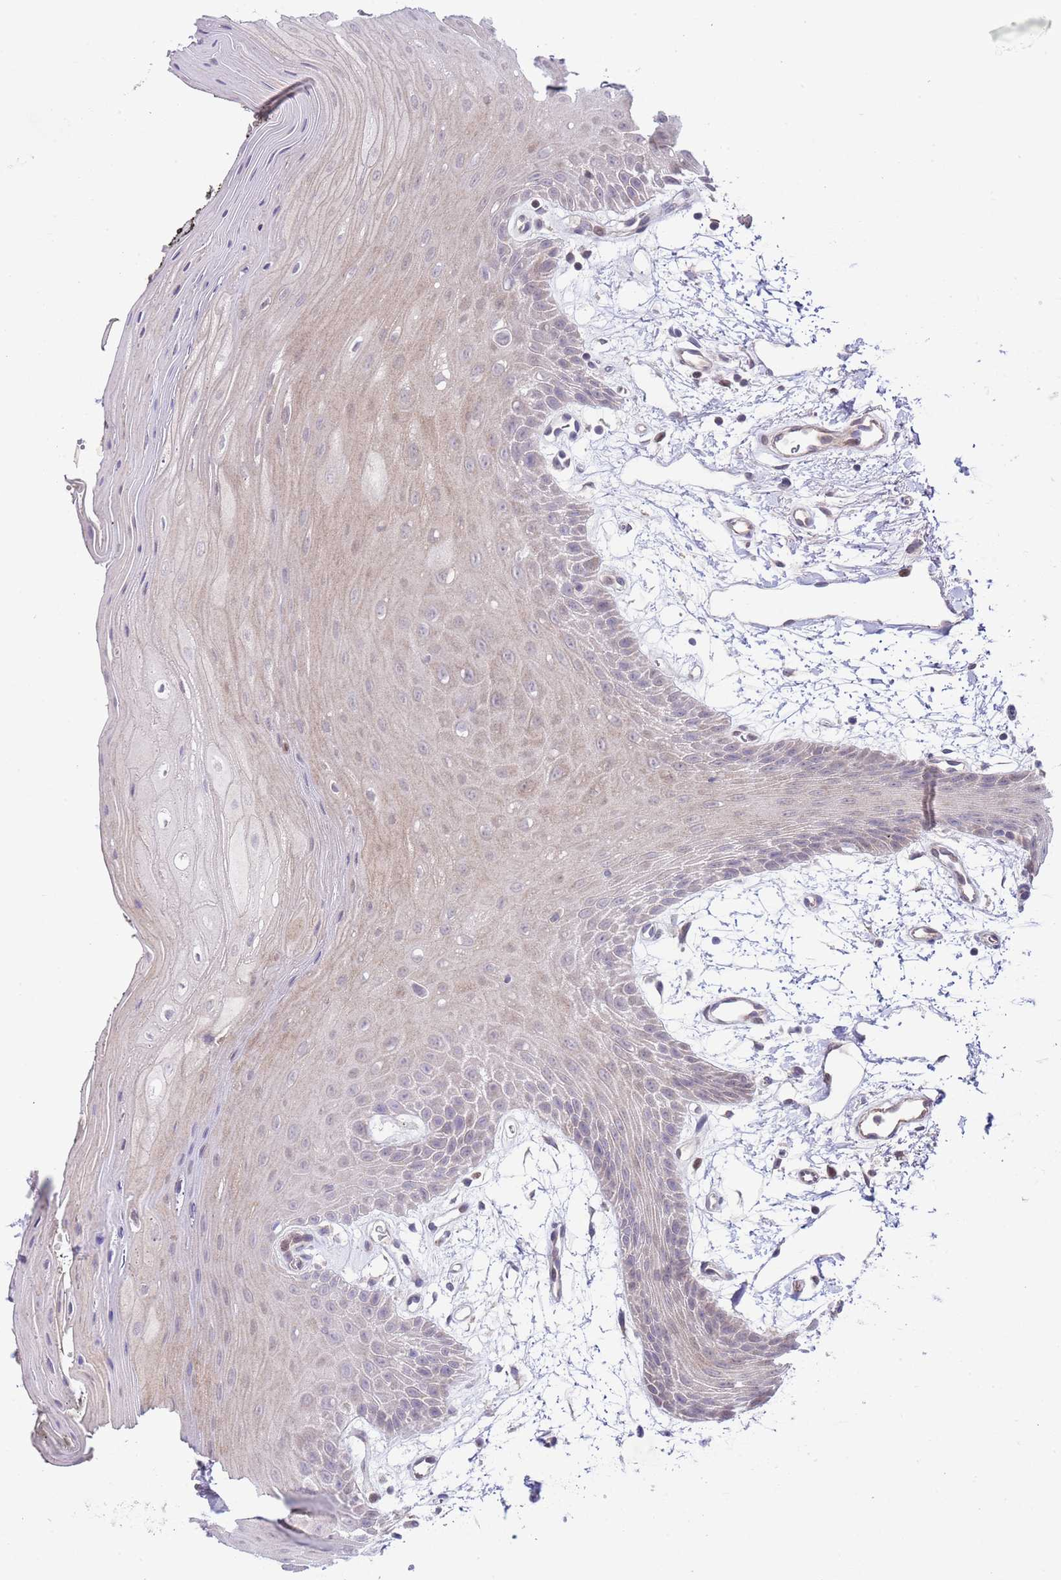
{"staining": {"intensity": "weak", "quantity": "25%-75%", "location": "cytoplasmic/membranous"}, "tissue": "oral mucosa", "cell_type": "Squamous epithelial cells", "image_type": "normal", "snomed": [{"axis": "morphology", "description": "Normal tissue, NOS"}, {"axis": "topography", "description": "Oral tissue"}, {"axis": "topography", "description": "Tounge, NOS"}], "caption": "A brown stain highlights weak cytoplasmic/membranous staining of a protein in squamous epithelial cells of normal human oral mucosa.", "gene": "HDHD2", "patient": {"sex": "female", "age": 59}}